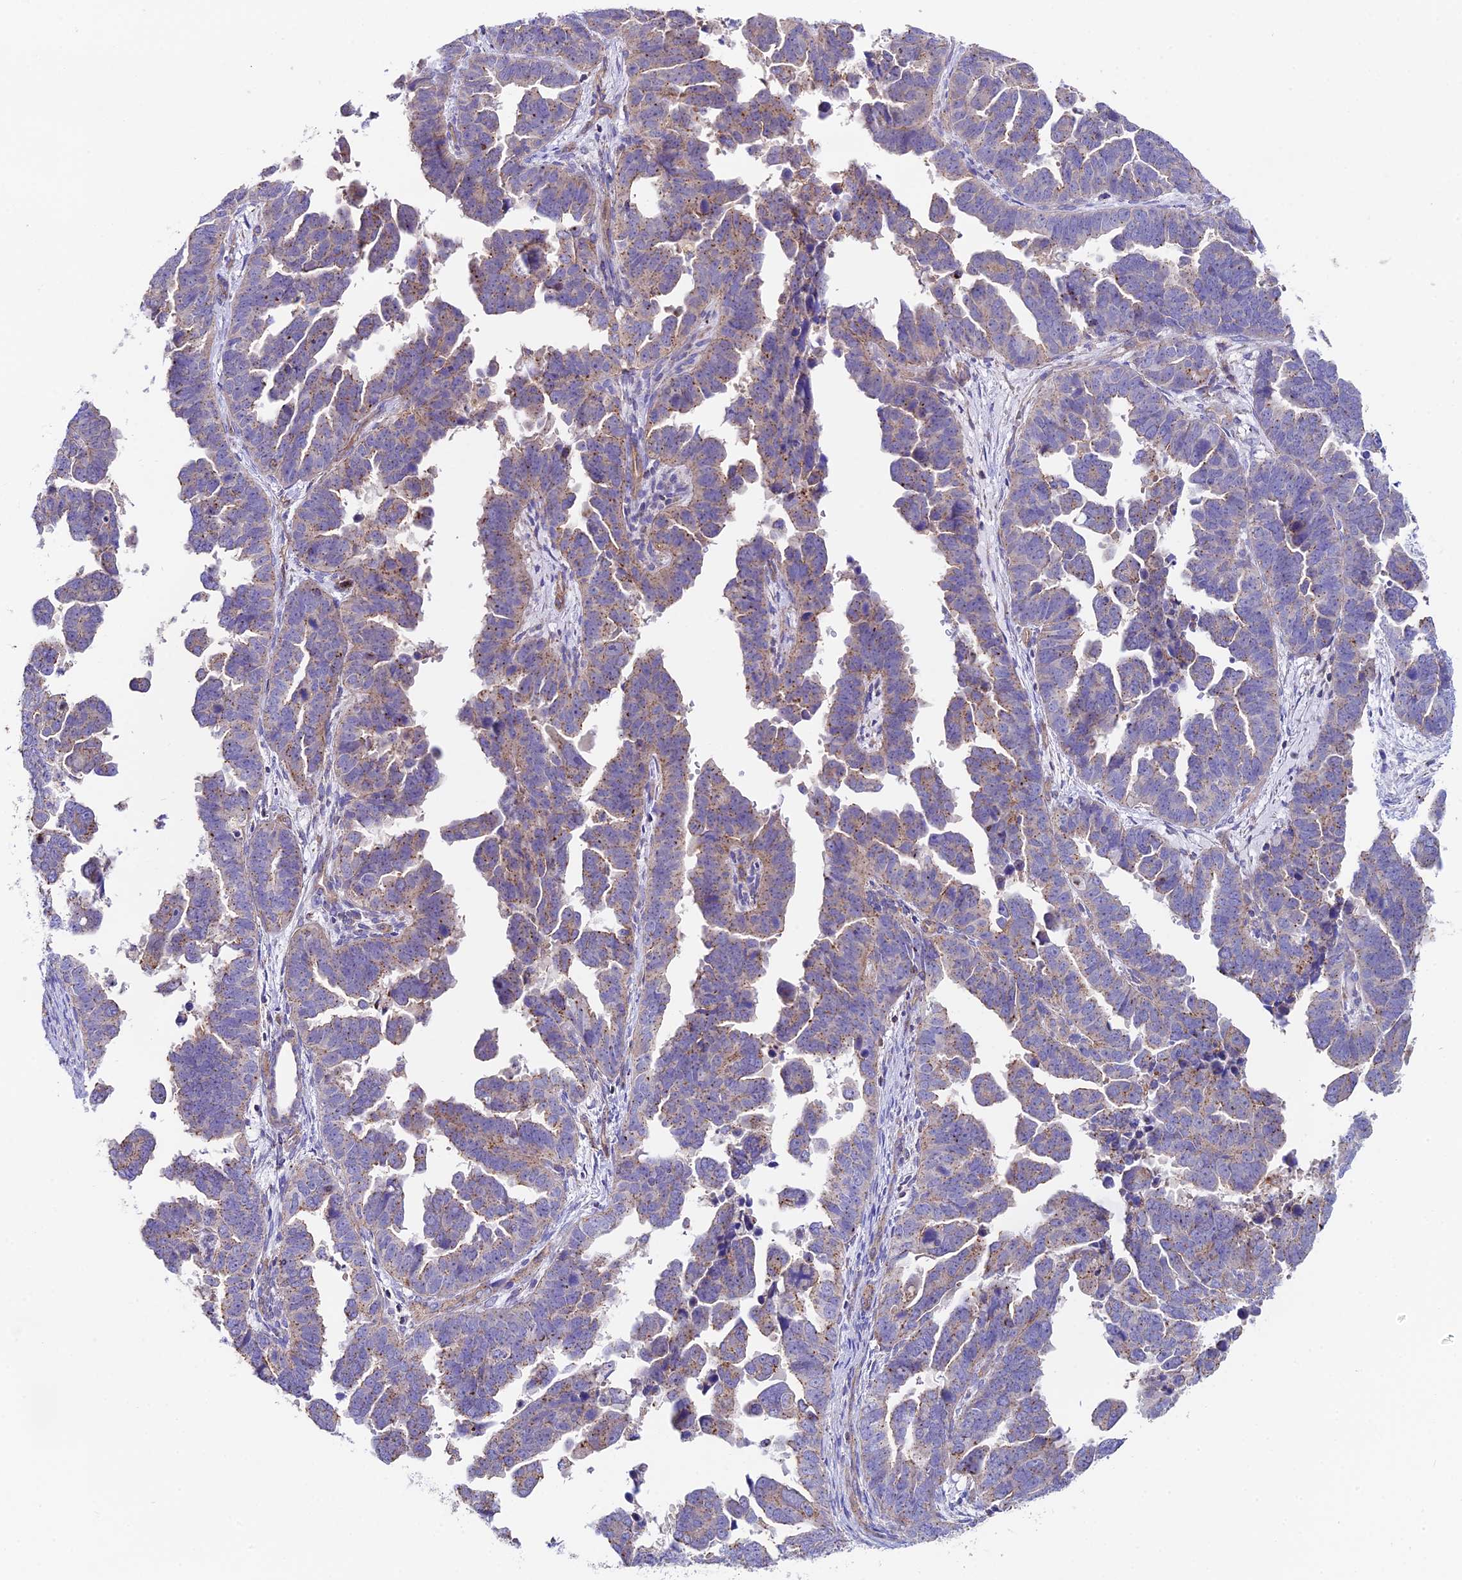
{"staining": {"intensity": "weak", "quantity": "25%-75%", "location": "cytoplasmic/membranous"}, "tissue": "endometrial cancer", "cell_type": "Tumor cells", "image_type": "cancer", "snomed": [{"axis": "morphology", "description": "Adenocarcinoma, NOS"}, {"axis": "topography", "description": "Endometrium"}], "caption": "Immunohistochemistry micrograph of neoplastic tissue: adenocarcinoma (endometrial) stained using immunohistochemistry (IHC) demonstrates low levels of weak protein expression localized specifically in the cytoplasmic/membranous of tumor cells, appearing as a cytoplasmic/membranous brown color.", "gene": "QRFP", "patient": {"sex": "female", "age": 75}}